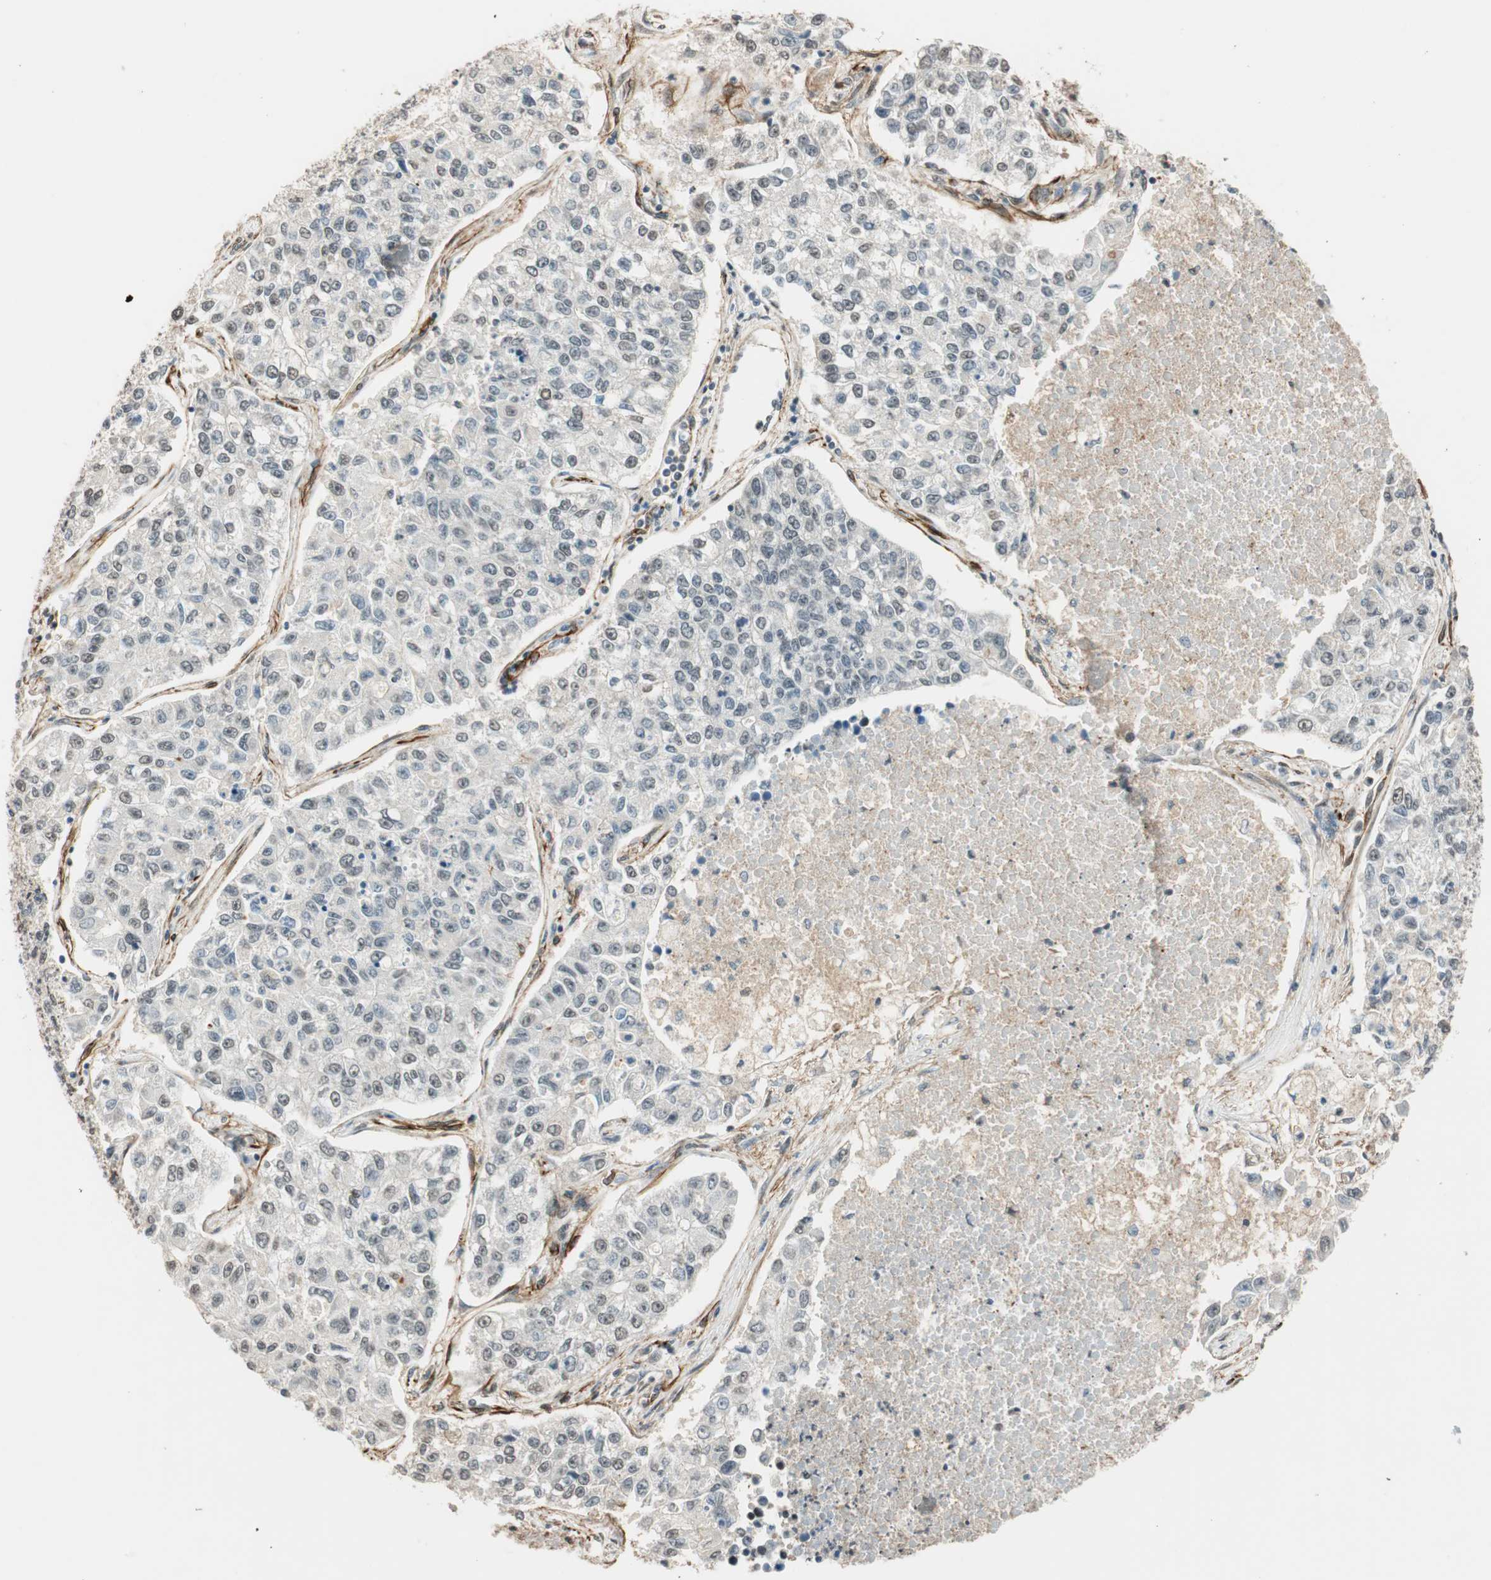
{"staining": {"intensity": "negative", "quantity": "none", "location": "none"}, "tissue": "lung cancer", "cell_type": "Tumor cells", "image_type": "cancer", "snomed": [{"axis": "morphology", "description": "Adenocarcinoma, NOS"}, {"axis": "topography", "description": "Lung"}], "caption": "IHC histopathology image of lung cancer (adenocarcinoma) stained for a protein (brown), which demonstrates no staining in tumor cells. Brightfield microscopy of immunohistochemistry (IHC) stained with DAB (brown) and hematoxylin (blue), captured at high magnification.", "gene": "NES", "patient": {"sex": "male", "age": 49}}